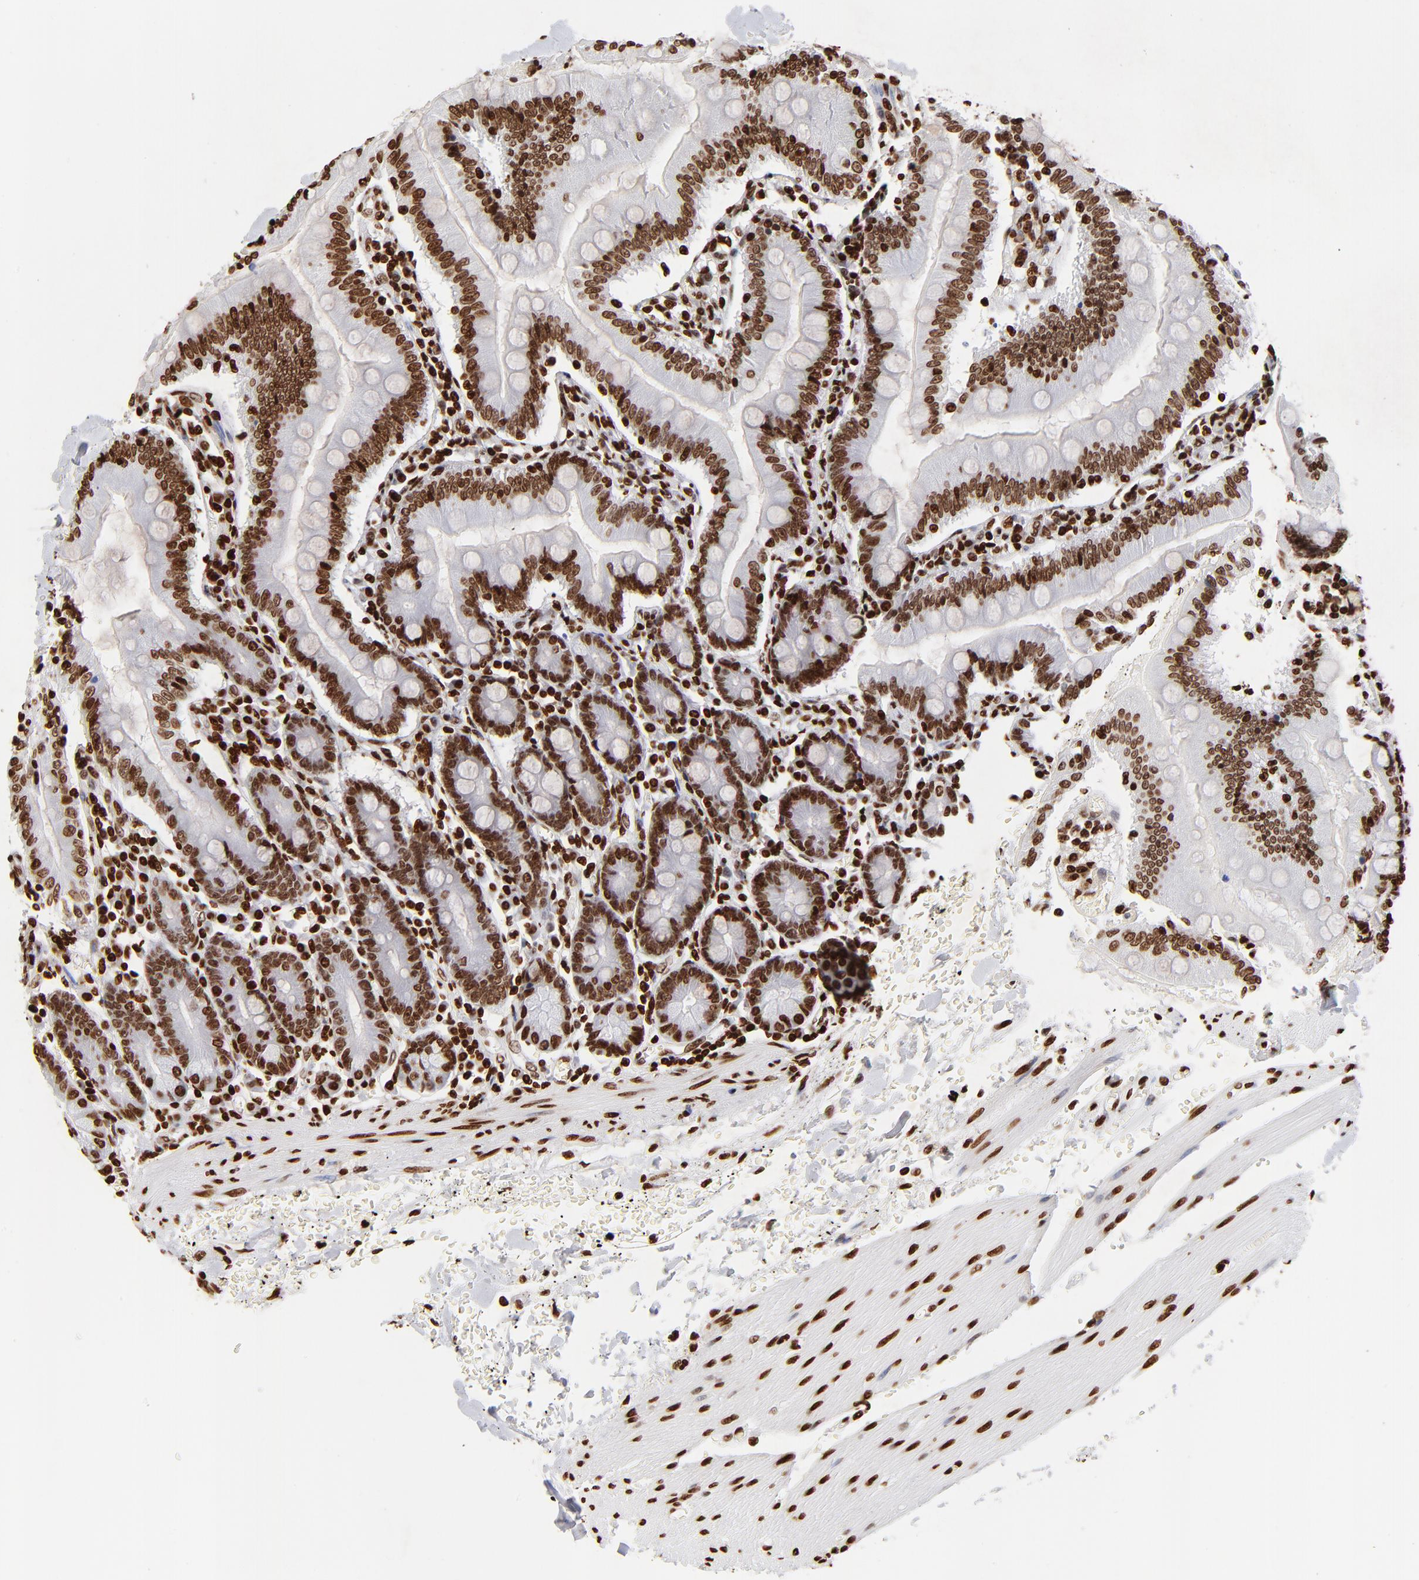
{"staining": {"intensity": "strong", "quantity": ">75%", "location": "nuclear"}, "tissue": "small intestine", "cell_type": "Glandular cells", "image_type": "normal", "snomed": [{"axis": "morphology", "description": "Normal tissue, NOS"}, {"axis": "topography", "description": "Small intestine"}], "caption": "An immunohistochemistry histopathology image of unremarkable tissue is shown. Protein staining in brown labels strong nuclear positivity in small intestine within glandular cells.", "gene": "FBH1", "patient": {"sex": "male", "age": 71}}